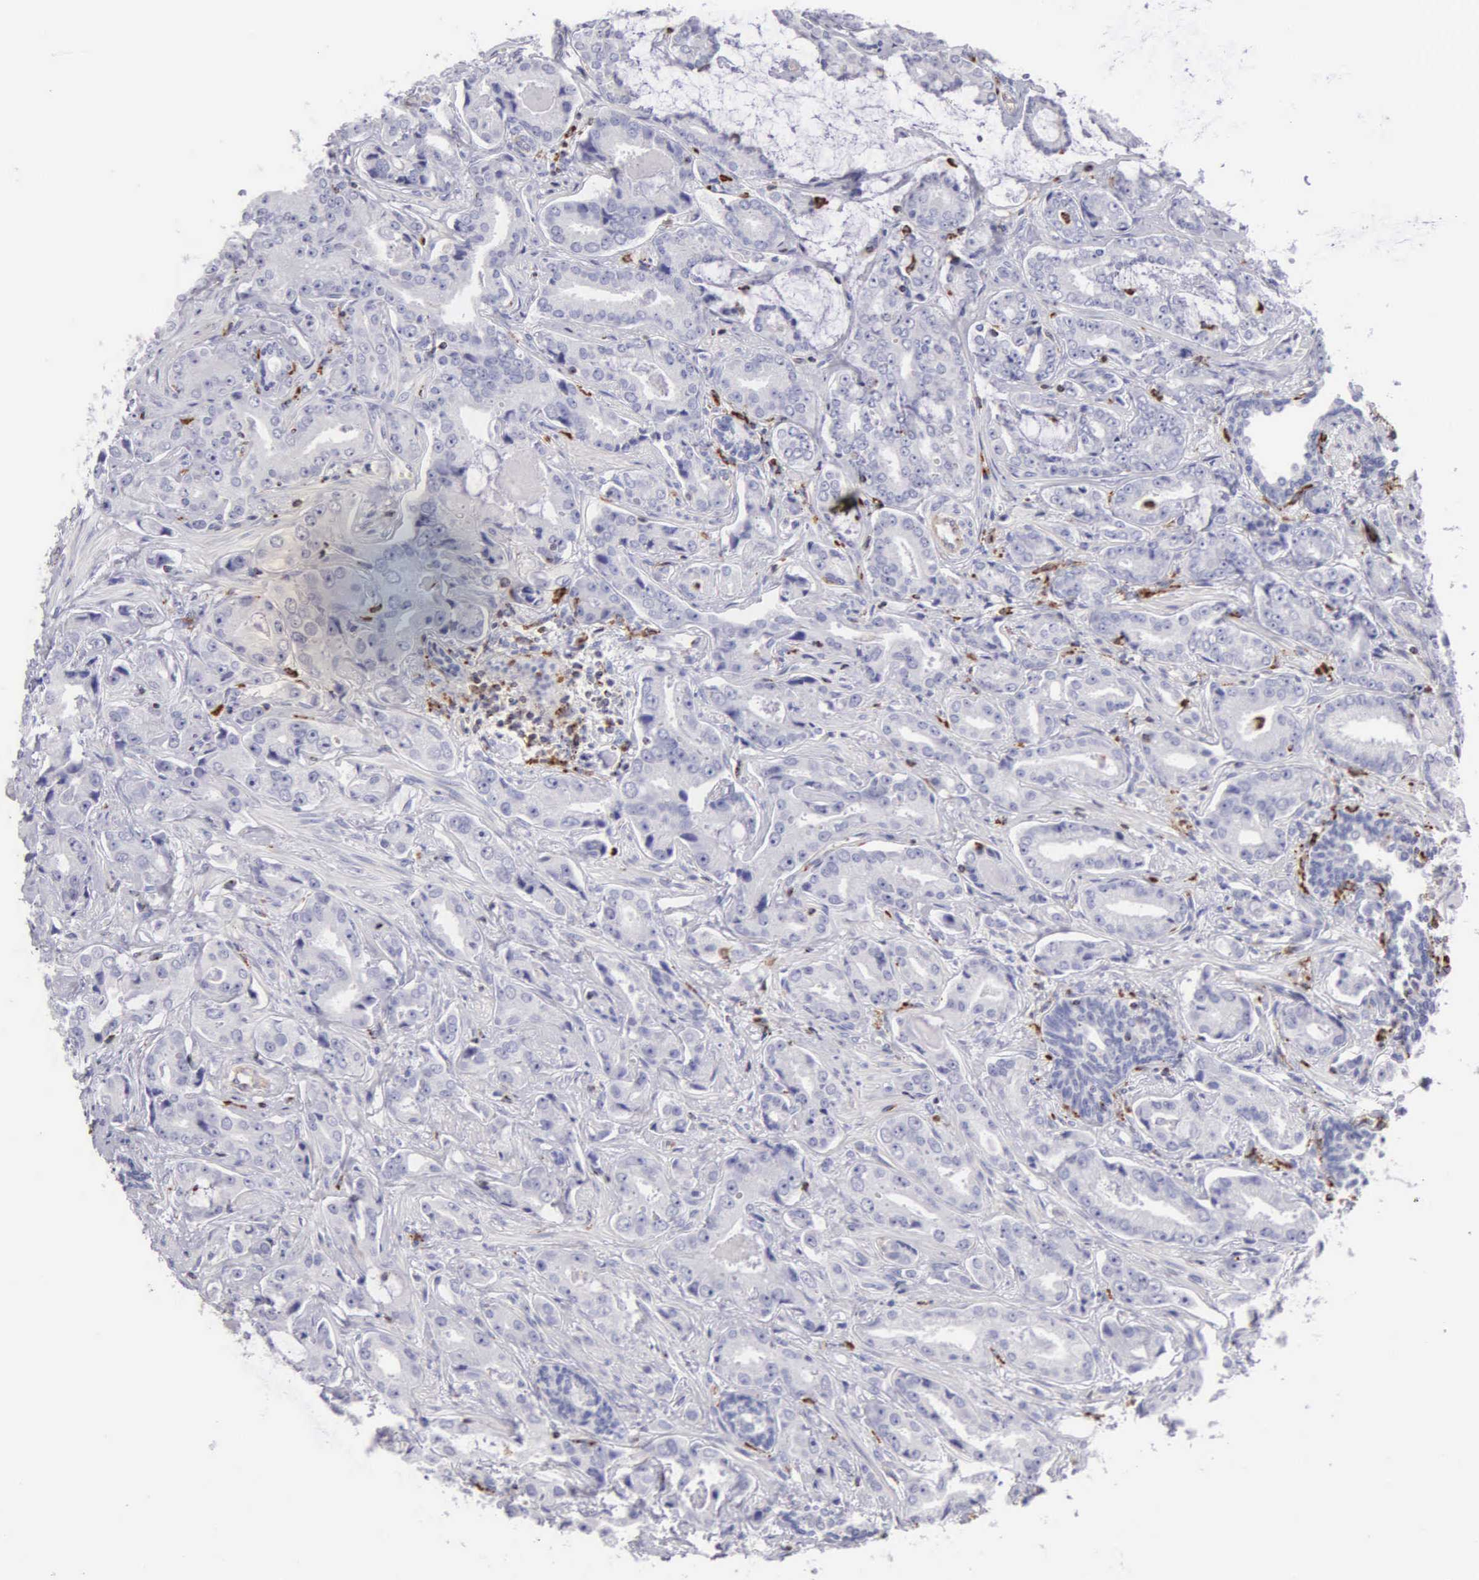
{"staining": {"intensity": "negative", "quantity": "none", "location": "none"}, "tissue": "prostate cancer", "cell_type": "Tumor cells", "image_type": "cancer", "snomed": [{"axis": "morphology", "description": "Adenocarcinoma, Low grade"}, {"axis": "topography", "description": "Prostate"}], "caption": "This is an immunohistochemistry micrograph of human prostate cancer. There is no staining in tumor cells.", "gene": "SRGN", "patient": {"sex": "male", "age": 65}}